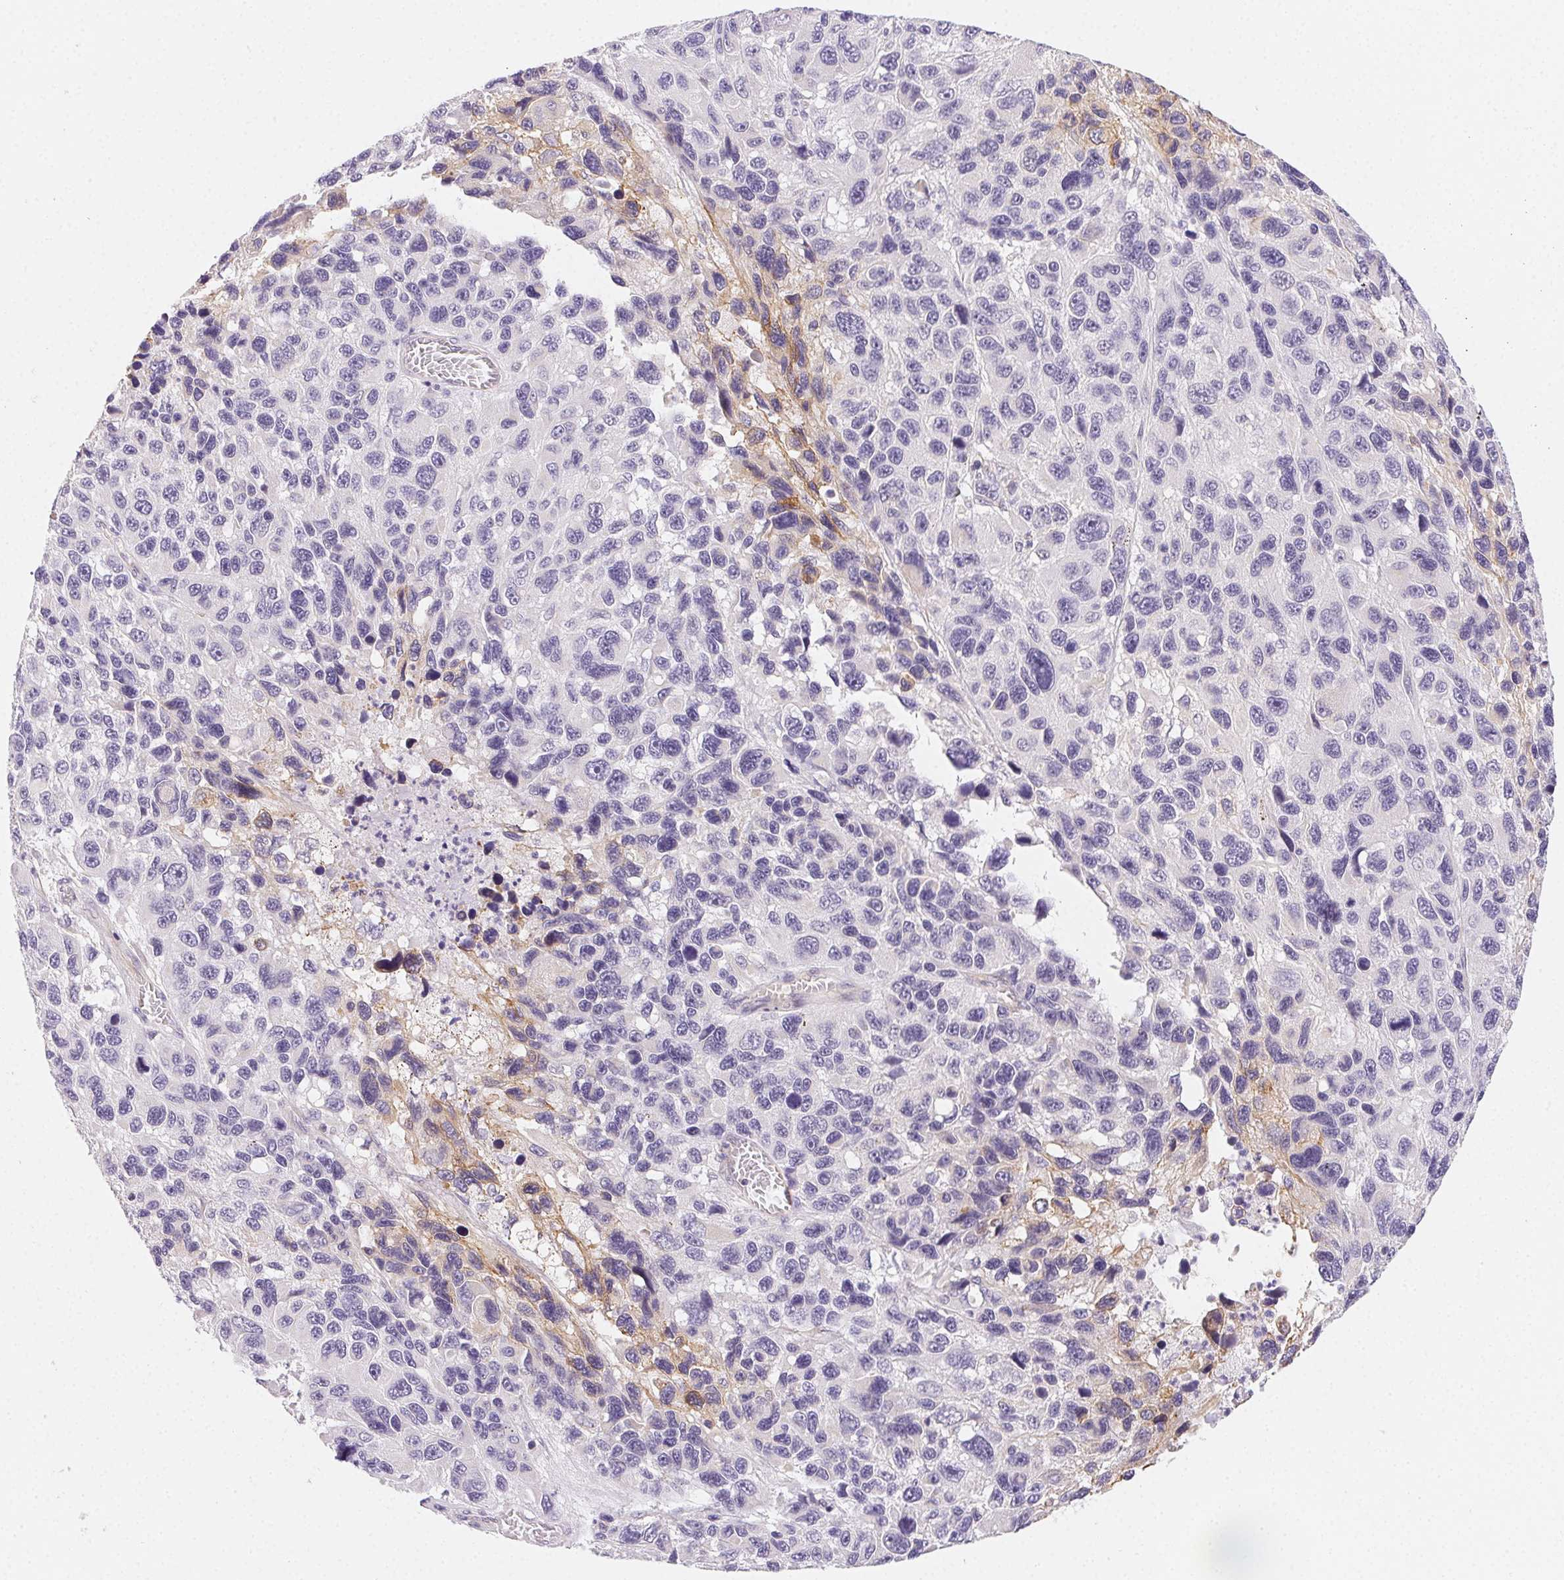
{"staining": {"intensity": "weak", "quantity": "<25%", "location": "cytoplasmic/membranous"}, "tissue": "melanoma", "cell_type": "Tumor cells", "image_type": "cancer", "snomed": [{"axis": "morphology", "description": "Malignant melanoma, NOS"}, {"axis": "topography", "description": "Skin"}], "caption": "This is a image of IHC staining of malignant melanoma, which shows no positivity in tumor cells.", "gene": "CSN1S1", "patient": {"sex": "male", "age": 53}}